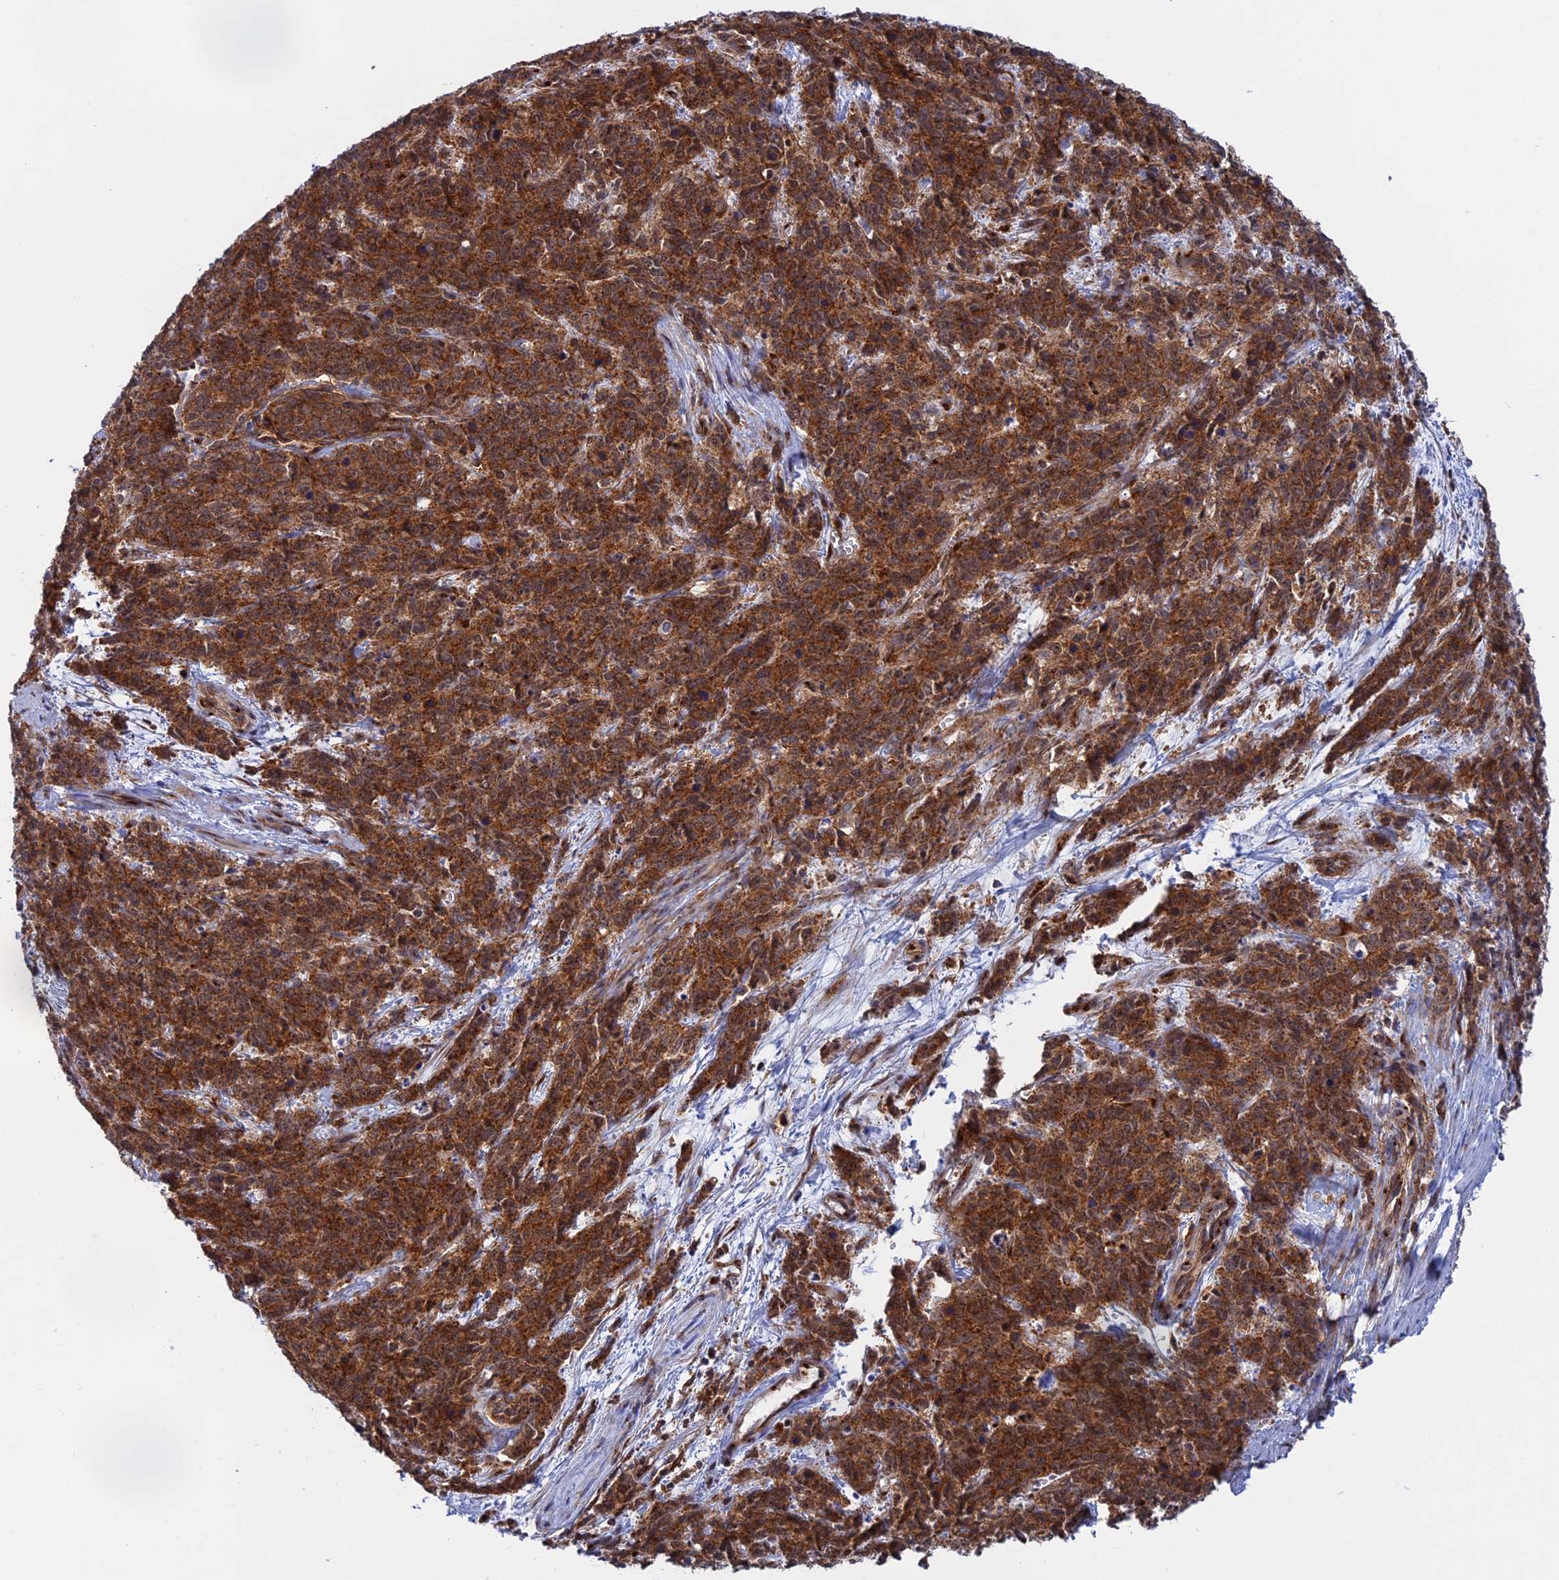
{"staining": {"intensity": "strong", "quantity": ">75%", "location": "cytoplasmic/membranous"}, "tissue": "cervical cancer", "cell_type": "Tumor cells", "image_type": "cancer", "snomed": [{"axis": "morphology", "description": "Squamous cell carcinoma, NOS"}, {"axis": "topography", "description": "Cervix"}], "caption": "A high amount of strong cytoplasmic/membranous positivity is present in about >75% of tumor cells in cervical cancer (squamous cell carcinoma) tissue. Using DAB (brown) and hematoxylin (blue) stains, captured at high magnification using brightfield microscopy.", "gene": "CLINT1", "patient": {"sex": "female", "age": 60}}